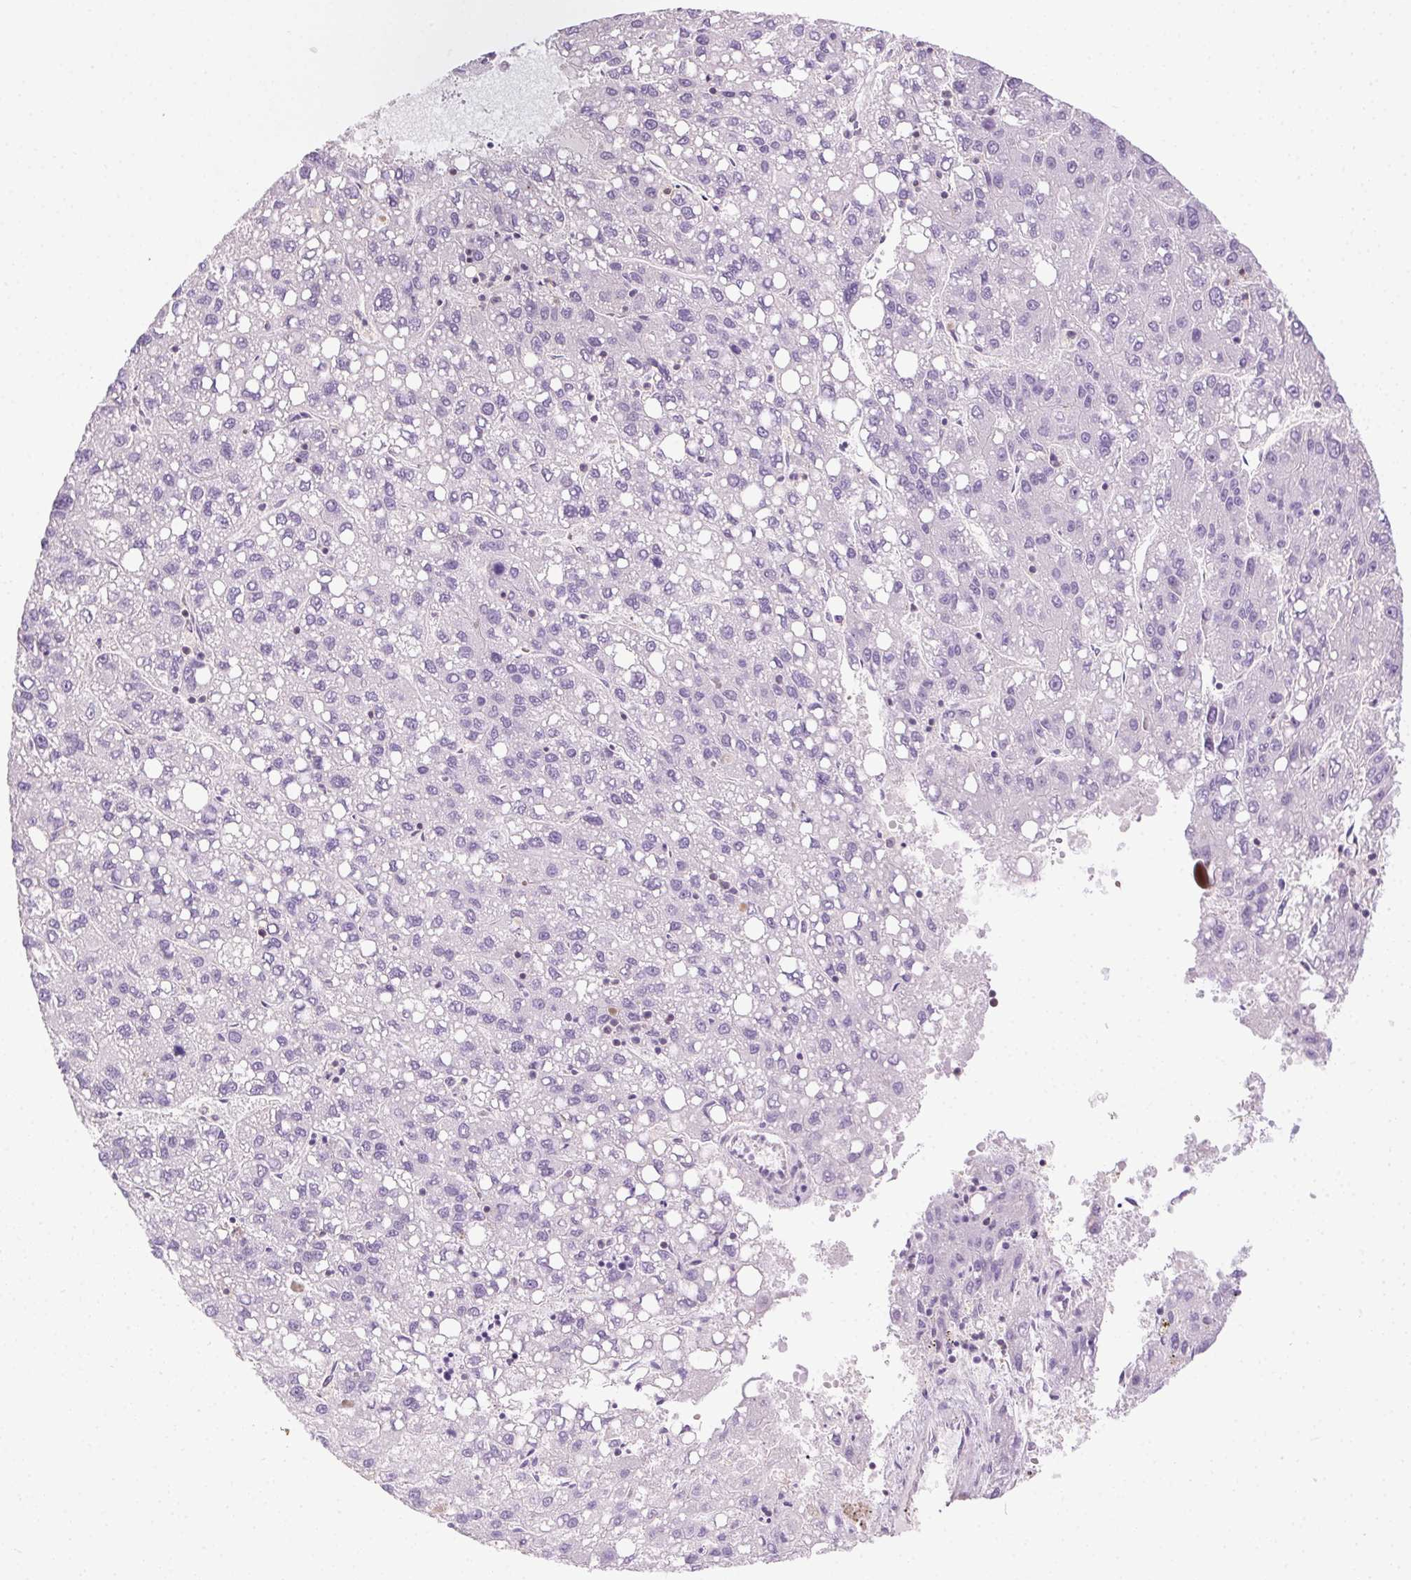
{"staining": {"intensity": "negative", "quantity": "none", "location": "none"}, "tissue": "liver cancer", "cell_type": "Tumor cells", "image_type": "cancer", "snomed": [{"axis": "morphology", "description": "Carcinoma, Hepatocellular, NOS"}, {"axis": "topography", "description": "Liver"}], "caption": "This is an immunohistochemistry histopathology image of liver cancer. There is no expression in tumor cells.", "gene": "SYCE2", "patient": {"sex": "female", "age": 82}}